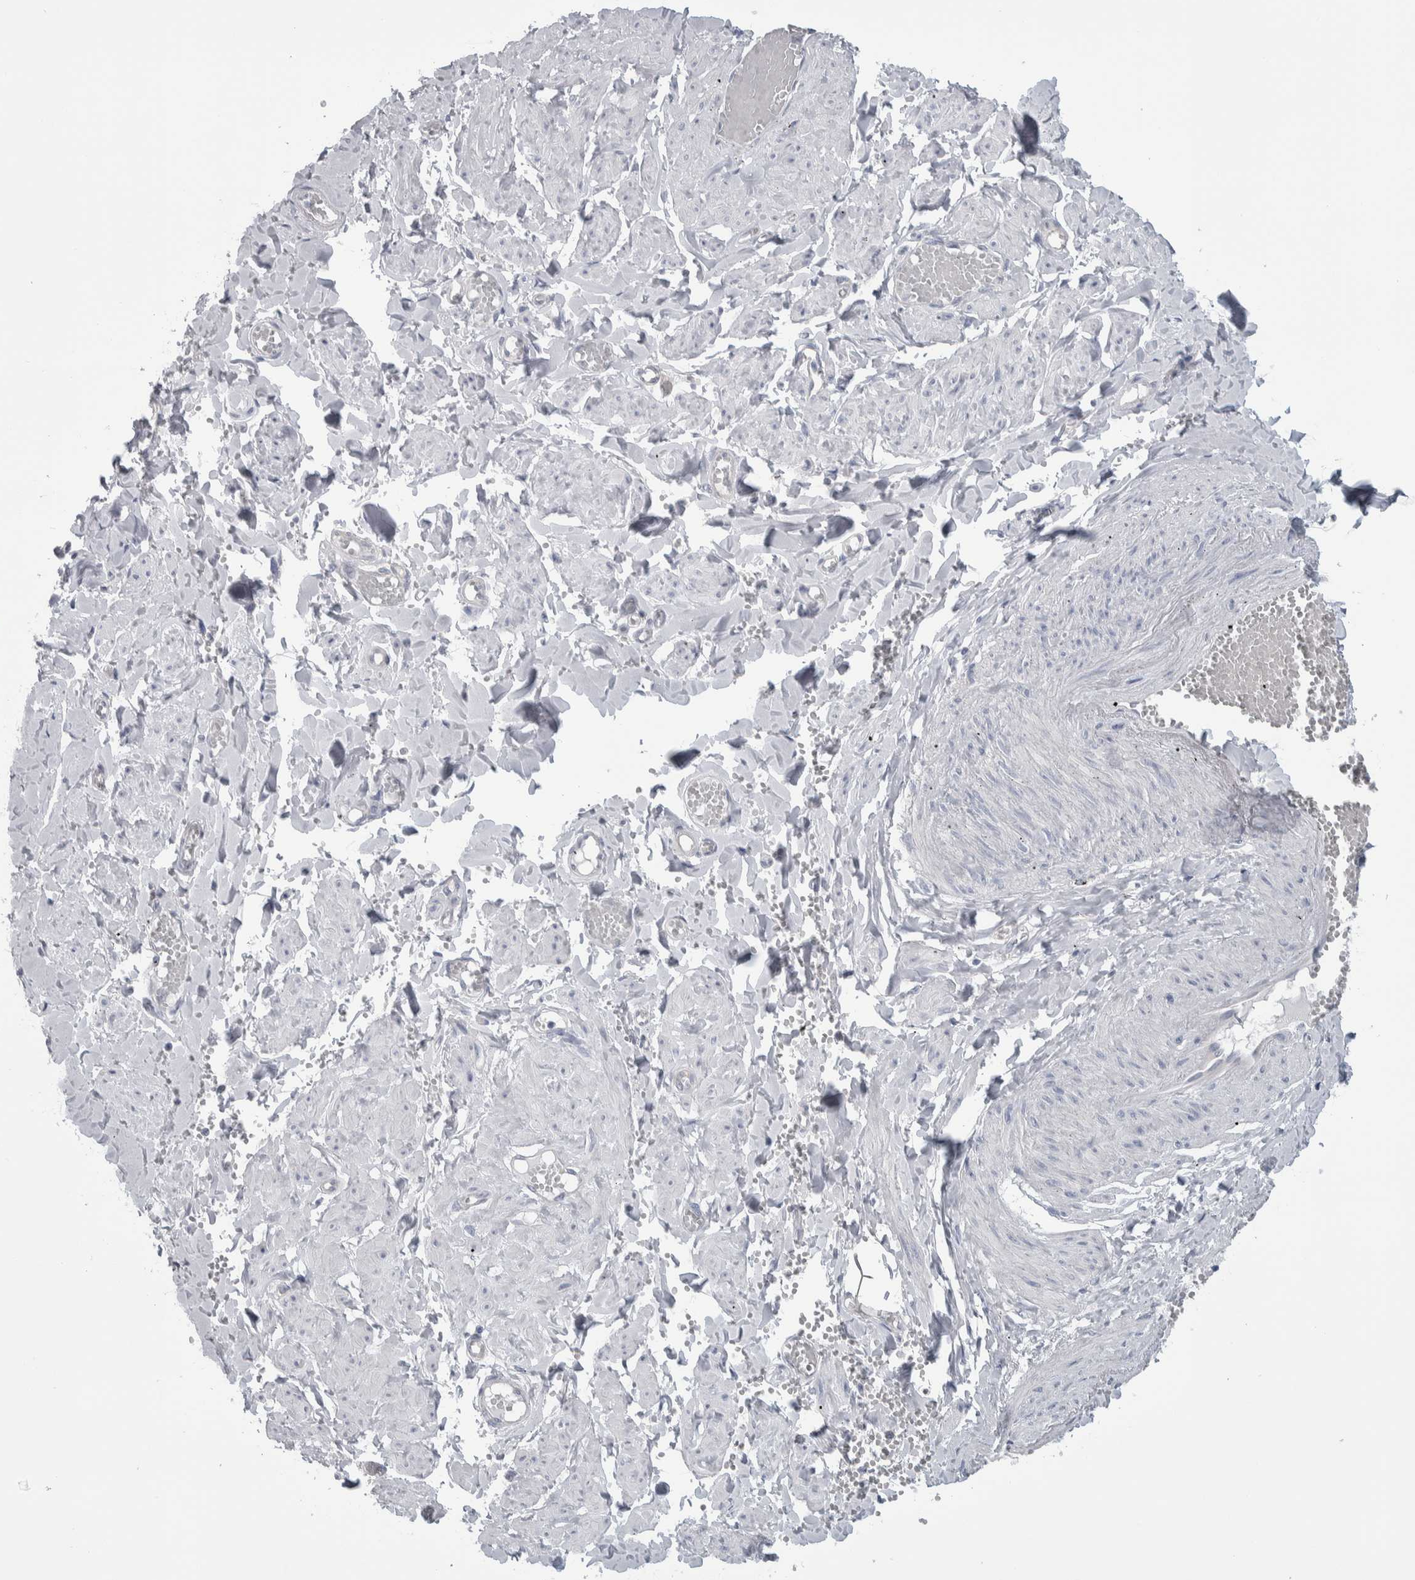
{"staining": {"intensity": "negative", "quantity": "none", "location": "none"}, "tissue": "adipose tissue", "cell_type": "Adipocytes", "image_type": "normal", "snomed": [{"axis": "morphology", "description": "Normal tissue, NOS"}, {"axis": "topography", "description": "Vascular tissue"}, {"axis": "topography", "description": "Fallopian tube"}, {"axis": "topography", "description": "Ovary"}], "caption": "Immunohistochemistry (IHC) photomicrograph of unremarkable human adipose tissue stained for a protein (brown), which shows no positivity in adipocytes. (DAB (3,3'-diaminobenzidine) immunohistochemistry (IHC) visualized using brightfield microscopy, high magnification).", "gene": "GPHN", "patient": {"sex": "female", "age": 67}}